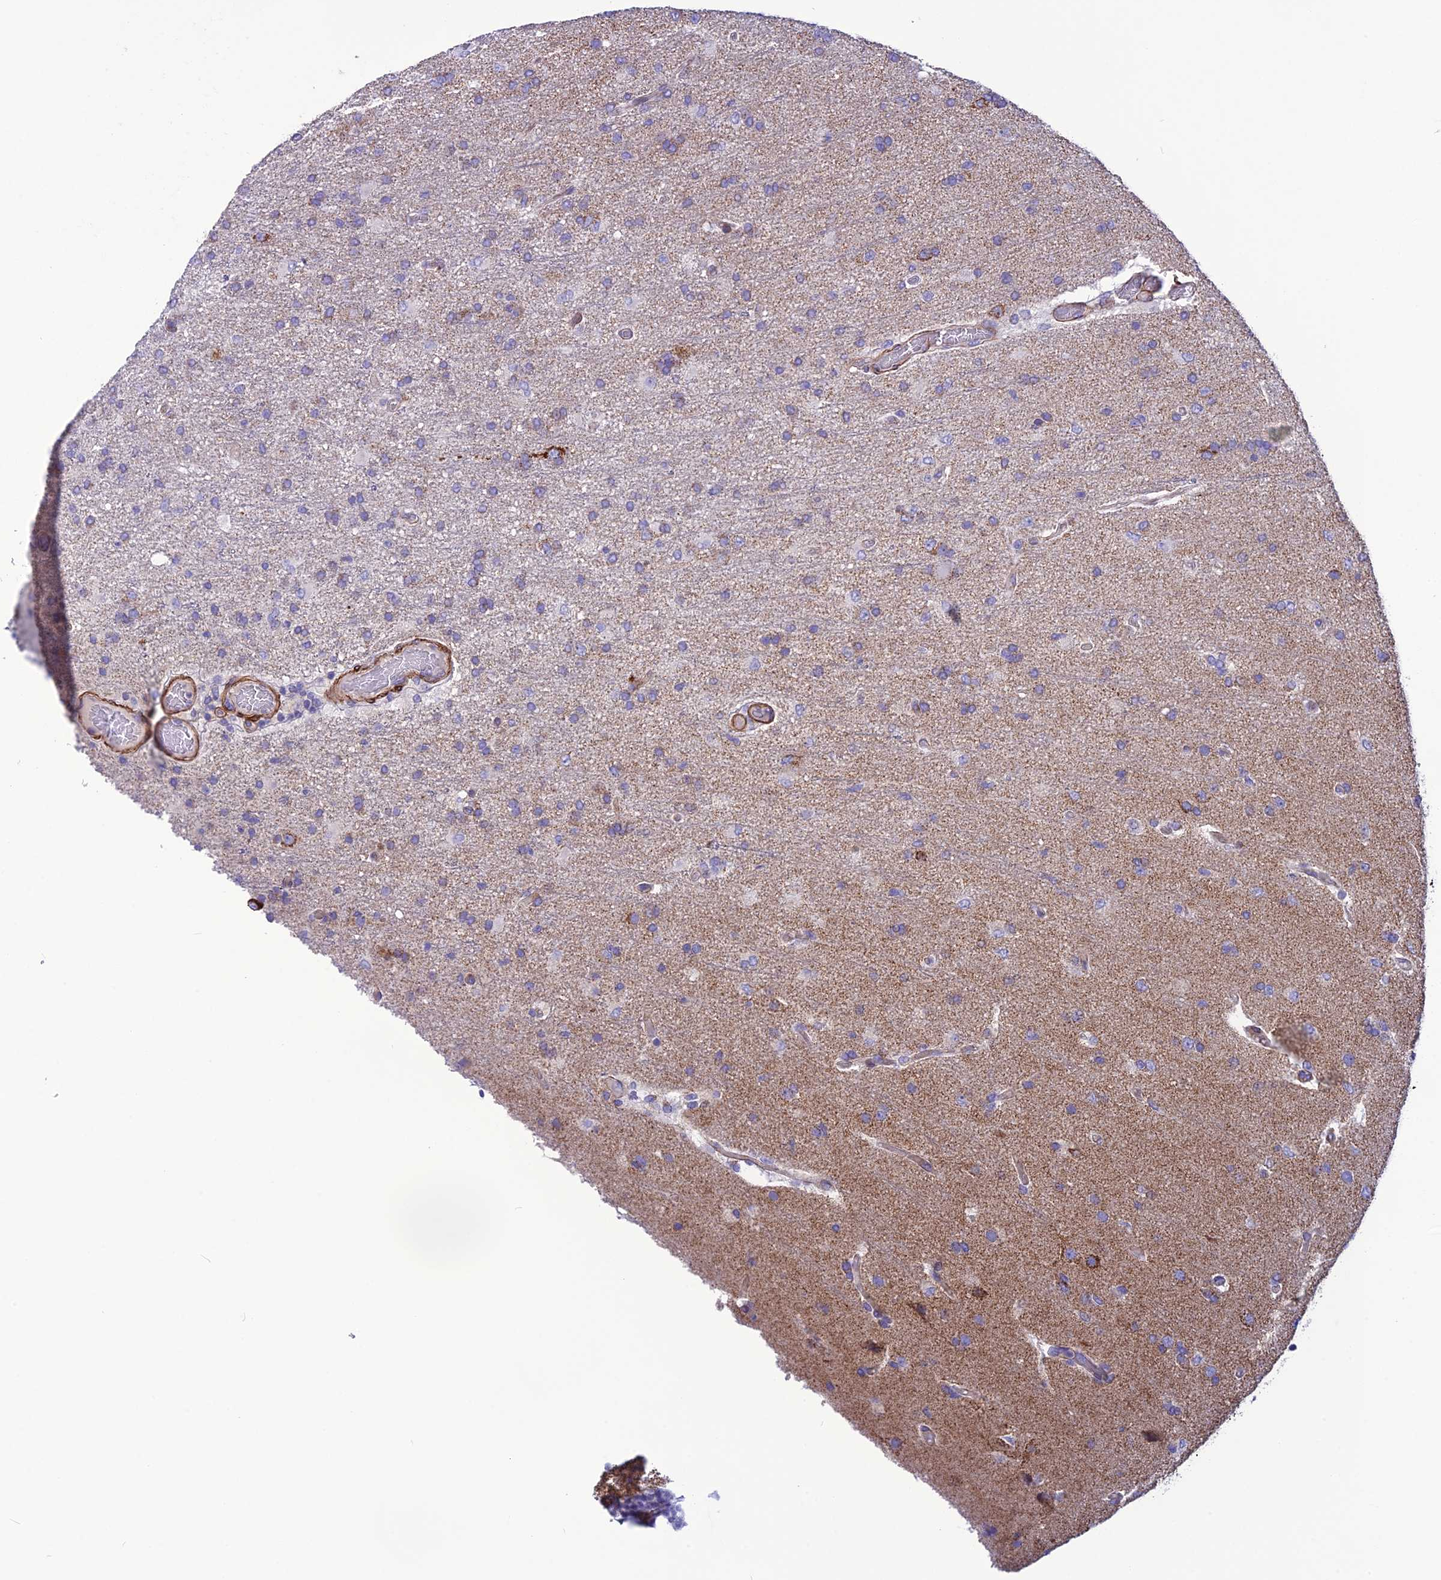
{"staining": {"intensity": "weak", "quantity": "<25%", "location": "cytoplasmic/membranous"}, "tissue": "glioma", "cell_type": "Tumor cells", "image_type": "cancer", "snomed": [{"axis": "morphology", "description": "Glioma, malignant, High grade"}, {"axis": "topography", "description": "Brain"}], "caption": "Tumor cells are negative for protein expression in human glioma.", "gene": "POMGNT1", "patient": {"sex": "female", "age": 74}}